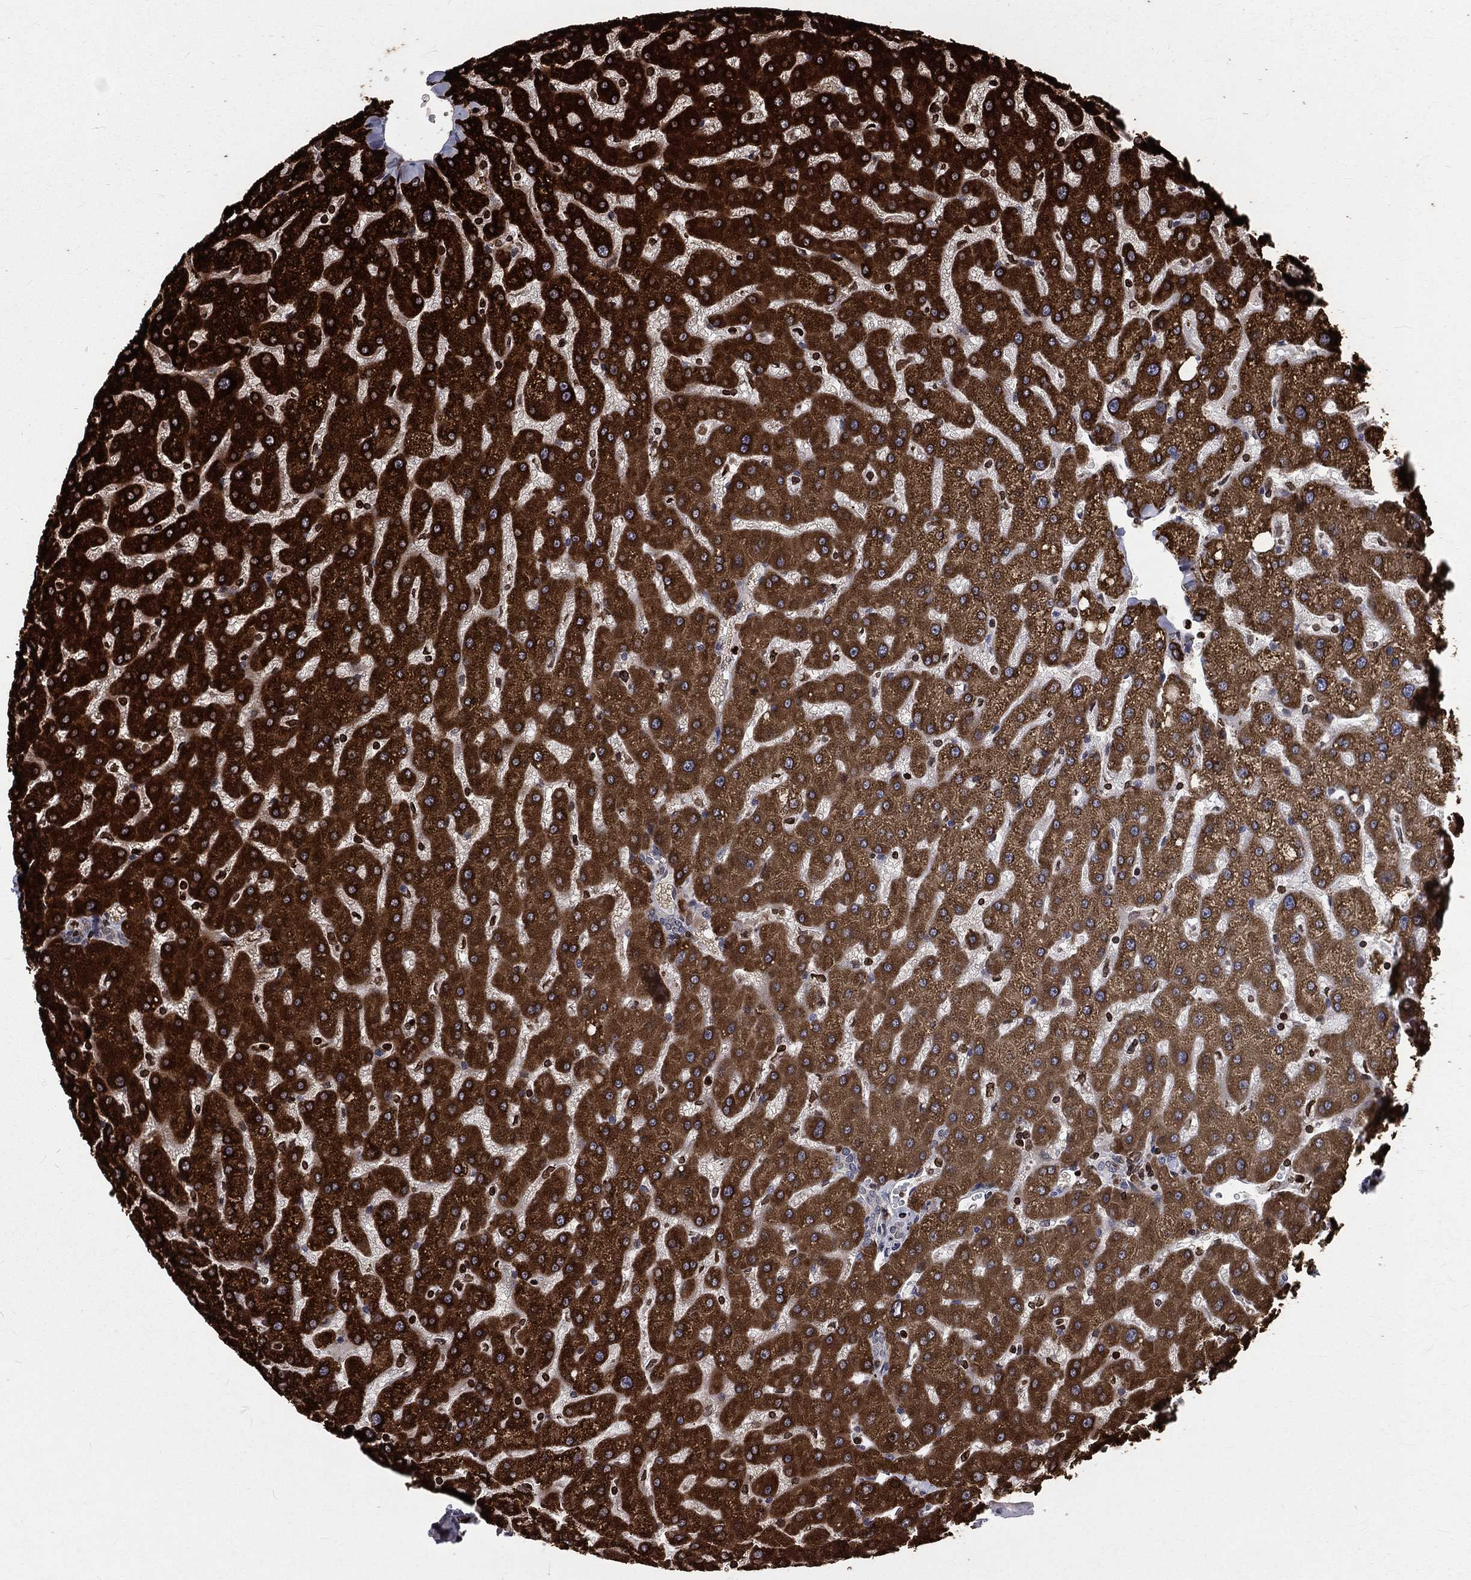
{"staining": {"intensity": "negative", "quantity": "none", "location": "none"}, "tissue": "liver", "cell_type": "Cholangiocytes", "image_type": "normal", "snomed": [{"axis": "morphology", "description": "Normal tissue, NOS"}, {"axis": "topography", "description": "Liver"}], "caption": "Protein analysis of benign liver reveals no significant staining in cholangiocytes.", "gene": "LBR", "patient": {"sex": "female", "age": 50}}